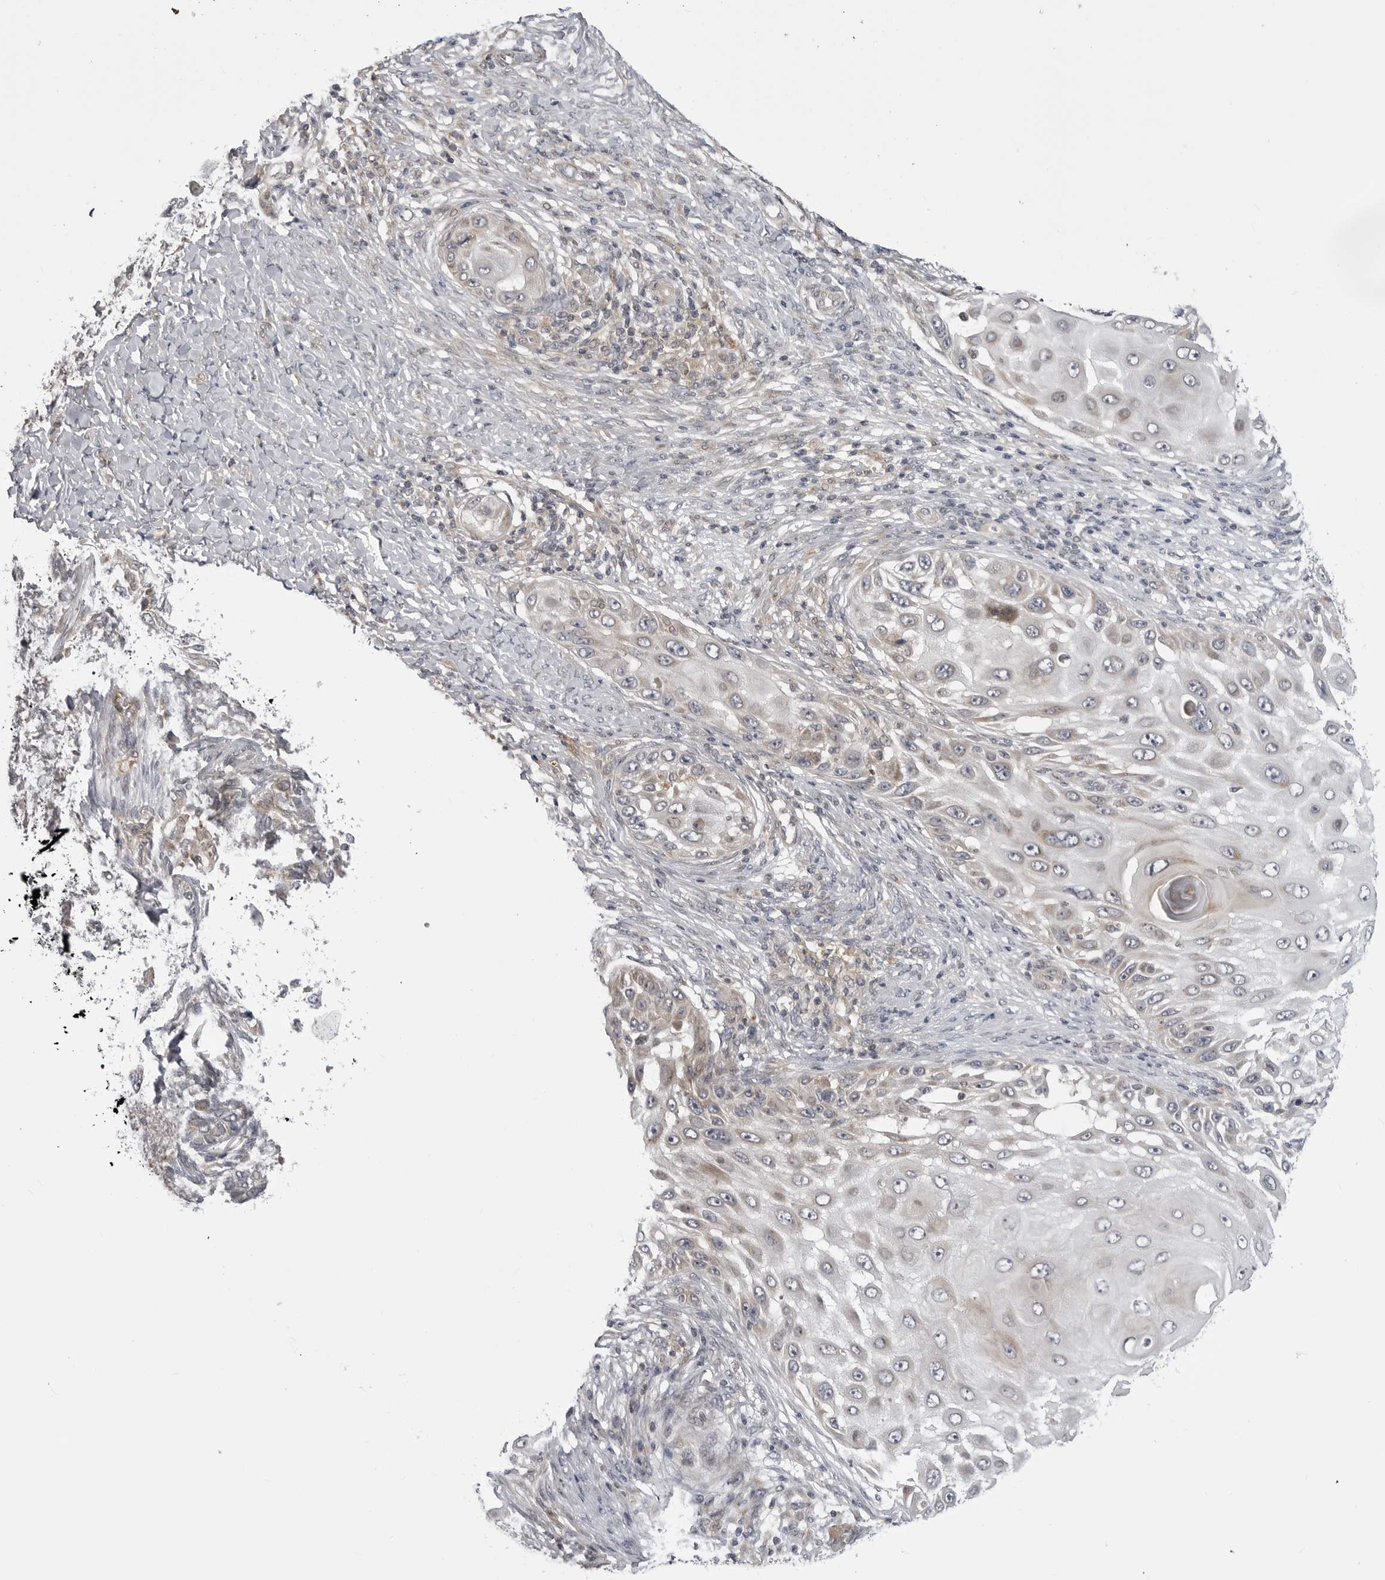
{"staining": {"intensity": "negative", "quantity": "none", "location": "none"}, "tissue": "skin cancer", "cell_type": "Tumor cells", "image_type": "cancer", "snomed": [{"axis": "morphology", "description": "Squamous cell carcinoma, NOS"}, {"axis": "topography", "description": "Skin"}], "caption": "Immunohistochemical staining of squamous cell carcinoma (skin) shows no significant positivity in tumor cells. Nuclei are stained in blue.", "gene": "CCDC18", "patient": {"sex": "female", "age": 44}}